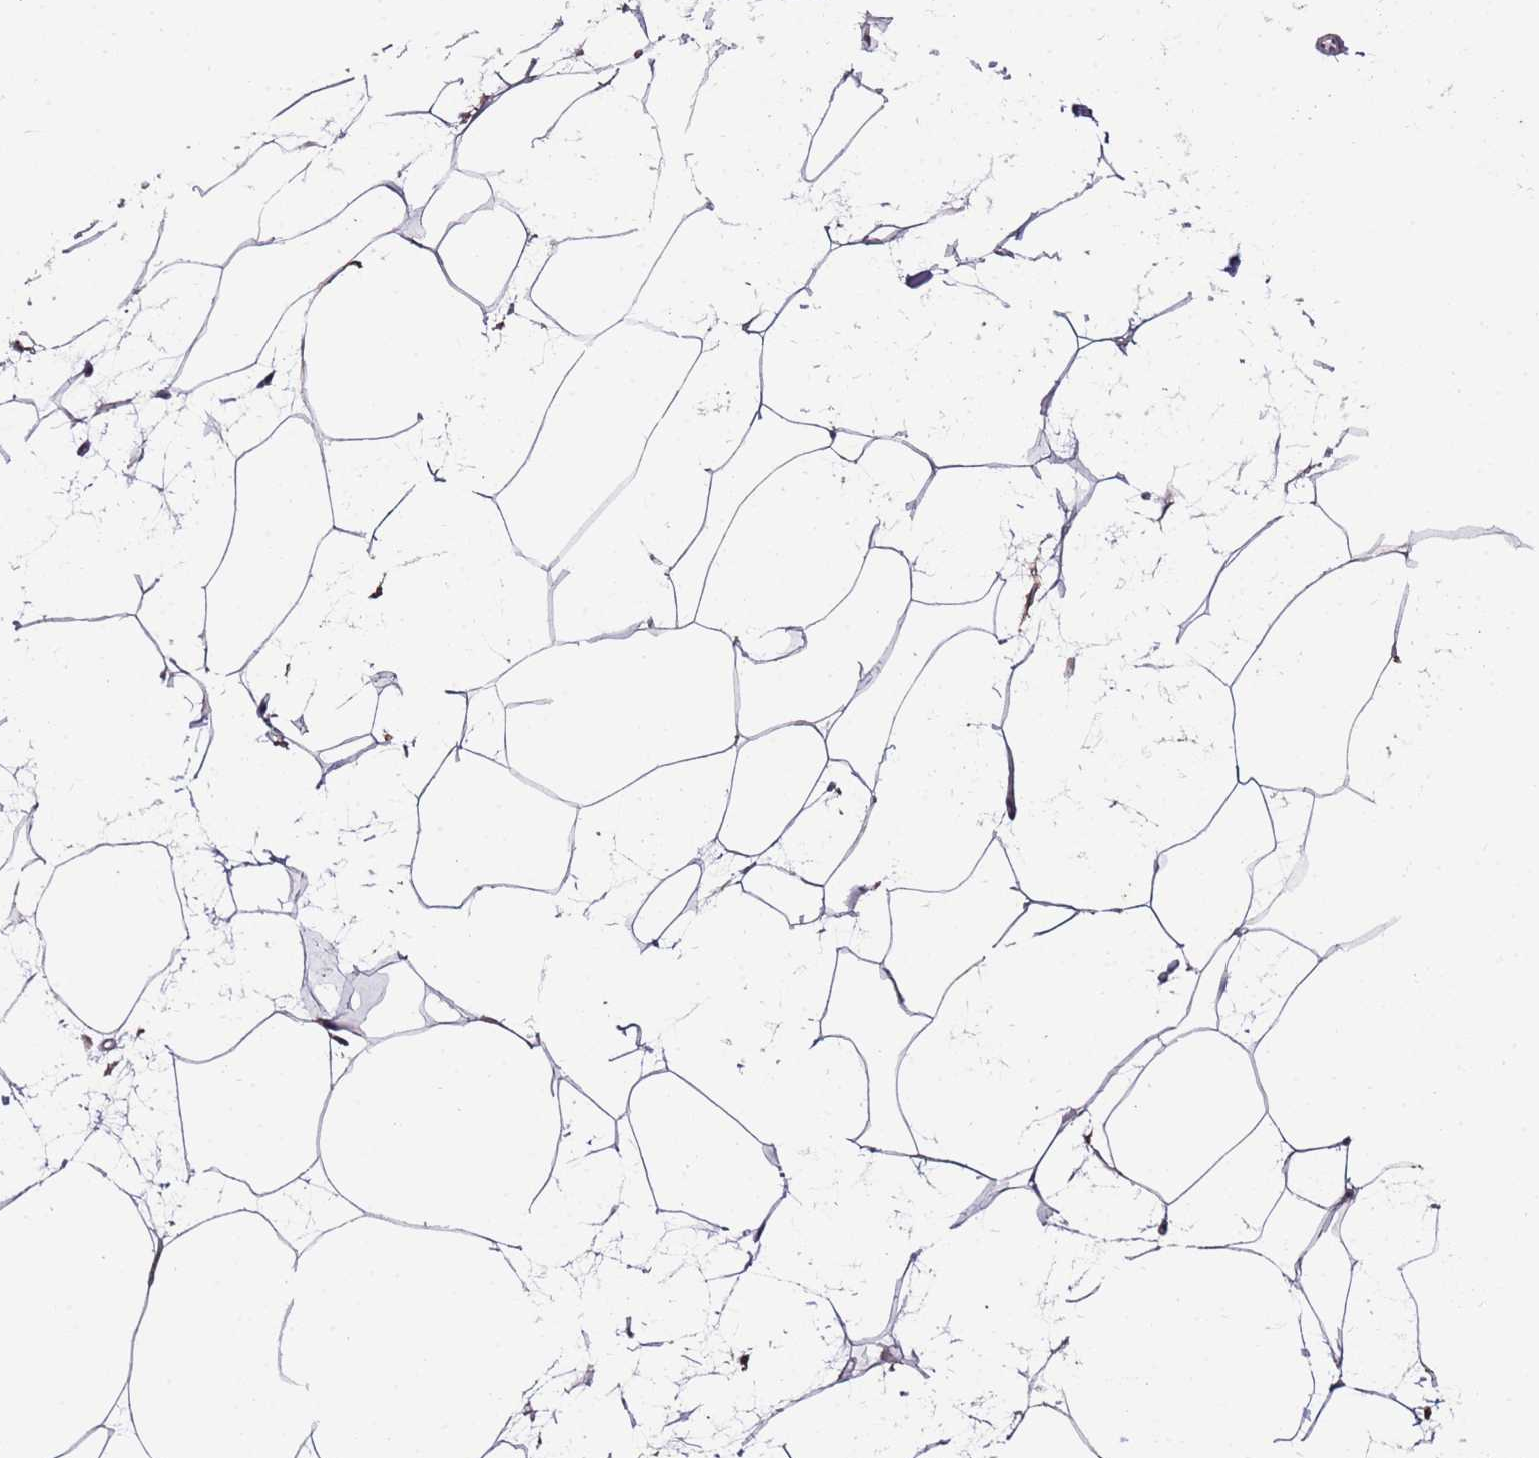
{"staining": {"intensity": "negative", "quantity": "none", "location": "none"}, "tissue": "adipose tissue", "cell_type": "Adipocytes", "image_type": "normal", "snomed": [{"axis": "morphology", "description": "Normal tissue, NOS"}, {"axis": "topography", "description": "Adipose tissue"}], "caption": "Adipose tissue was stained to show a protein in brown. There is no significant expression in adipocytes. (Stains: DAB (3,3'-diaminobenzidine) immunohistochemistry with hematoxylin counter stain, Microscopy: brightfield microscopy at high magnification).", "gene": "C3orf80", "patient": {"sex": "female", "age": 37}}